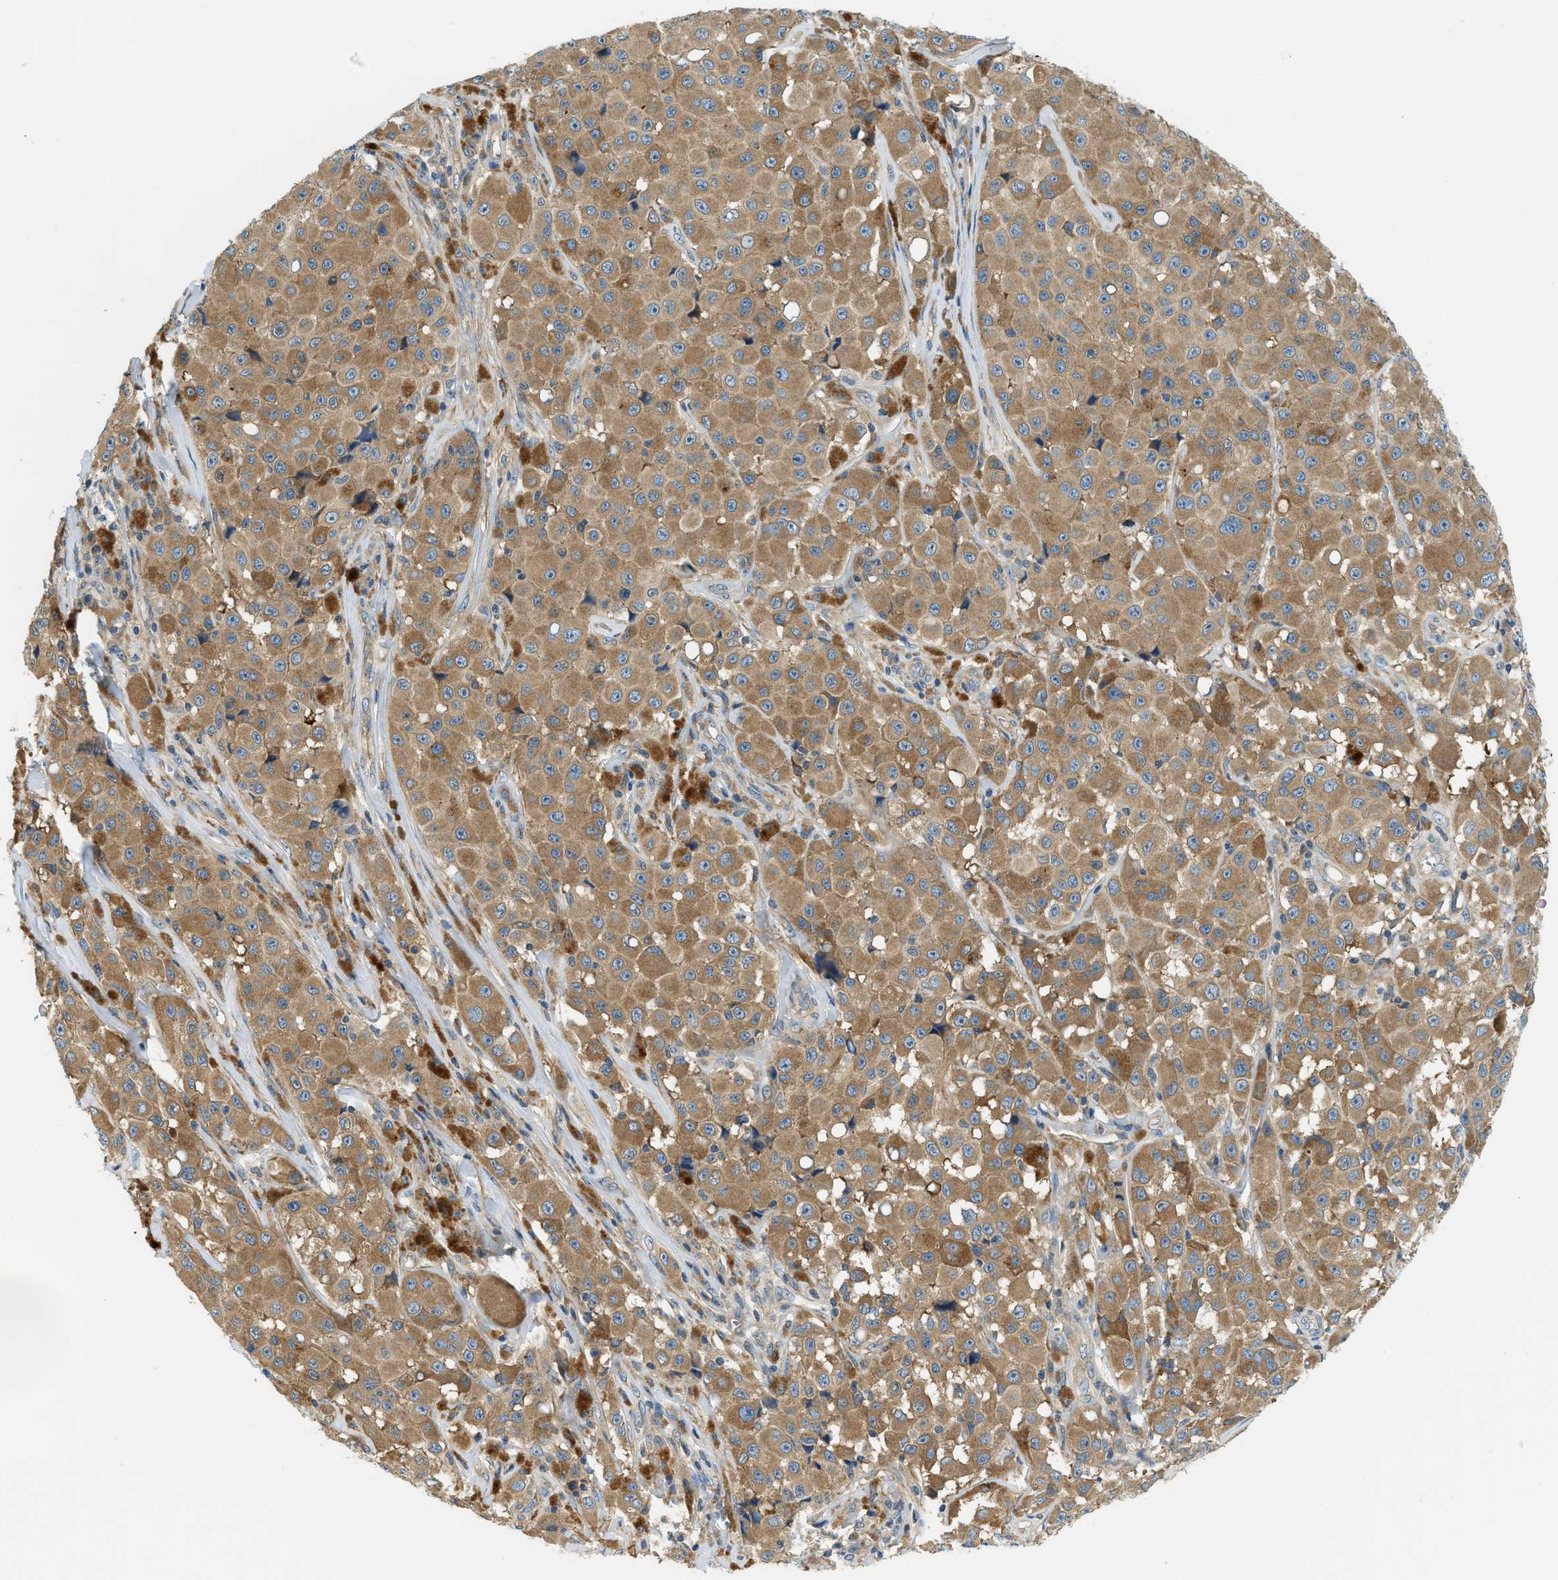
{"staining": {"intensity": "moderate", "quantity": ">75%", "location": "cytoplasmic/membranous"}, "tissue": "melanoma", "cell_type": "Tumor cells", "image_type": "cancer", "snomed": [{"axis": "morphology", "description": "Malignant melanoma, NOS"}, {"axis": "topography", "description": "Skin"}], "caption": "Immunohistochemical staining of malignant melanoma reveals medium levels of moderate cytoplasmic/membranous positivity in approximately >75% of tumor cells.", "gene": "KCNK1", "patient": {"sex": "male", "age": 84}}